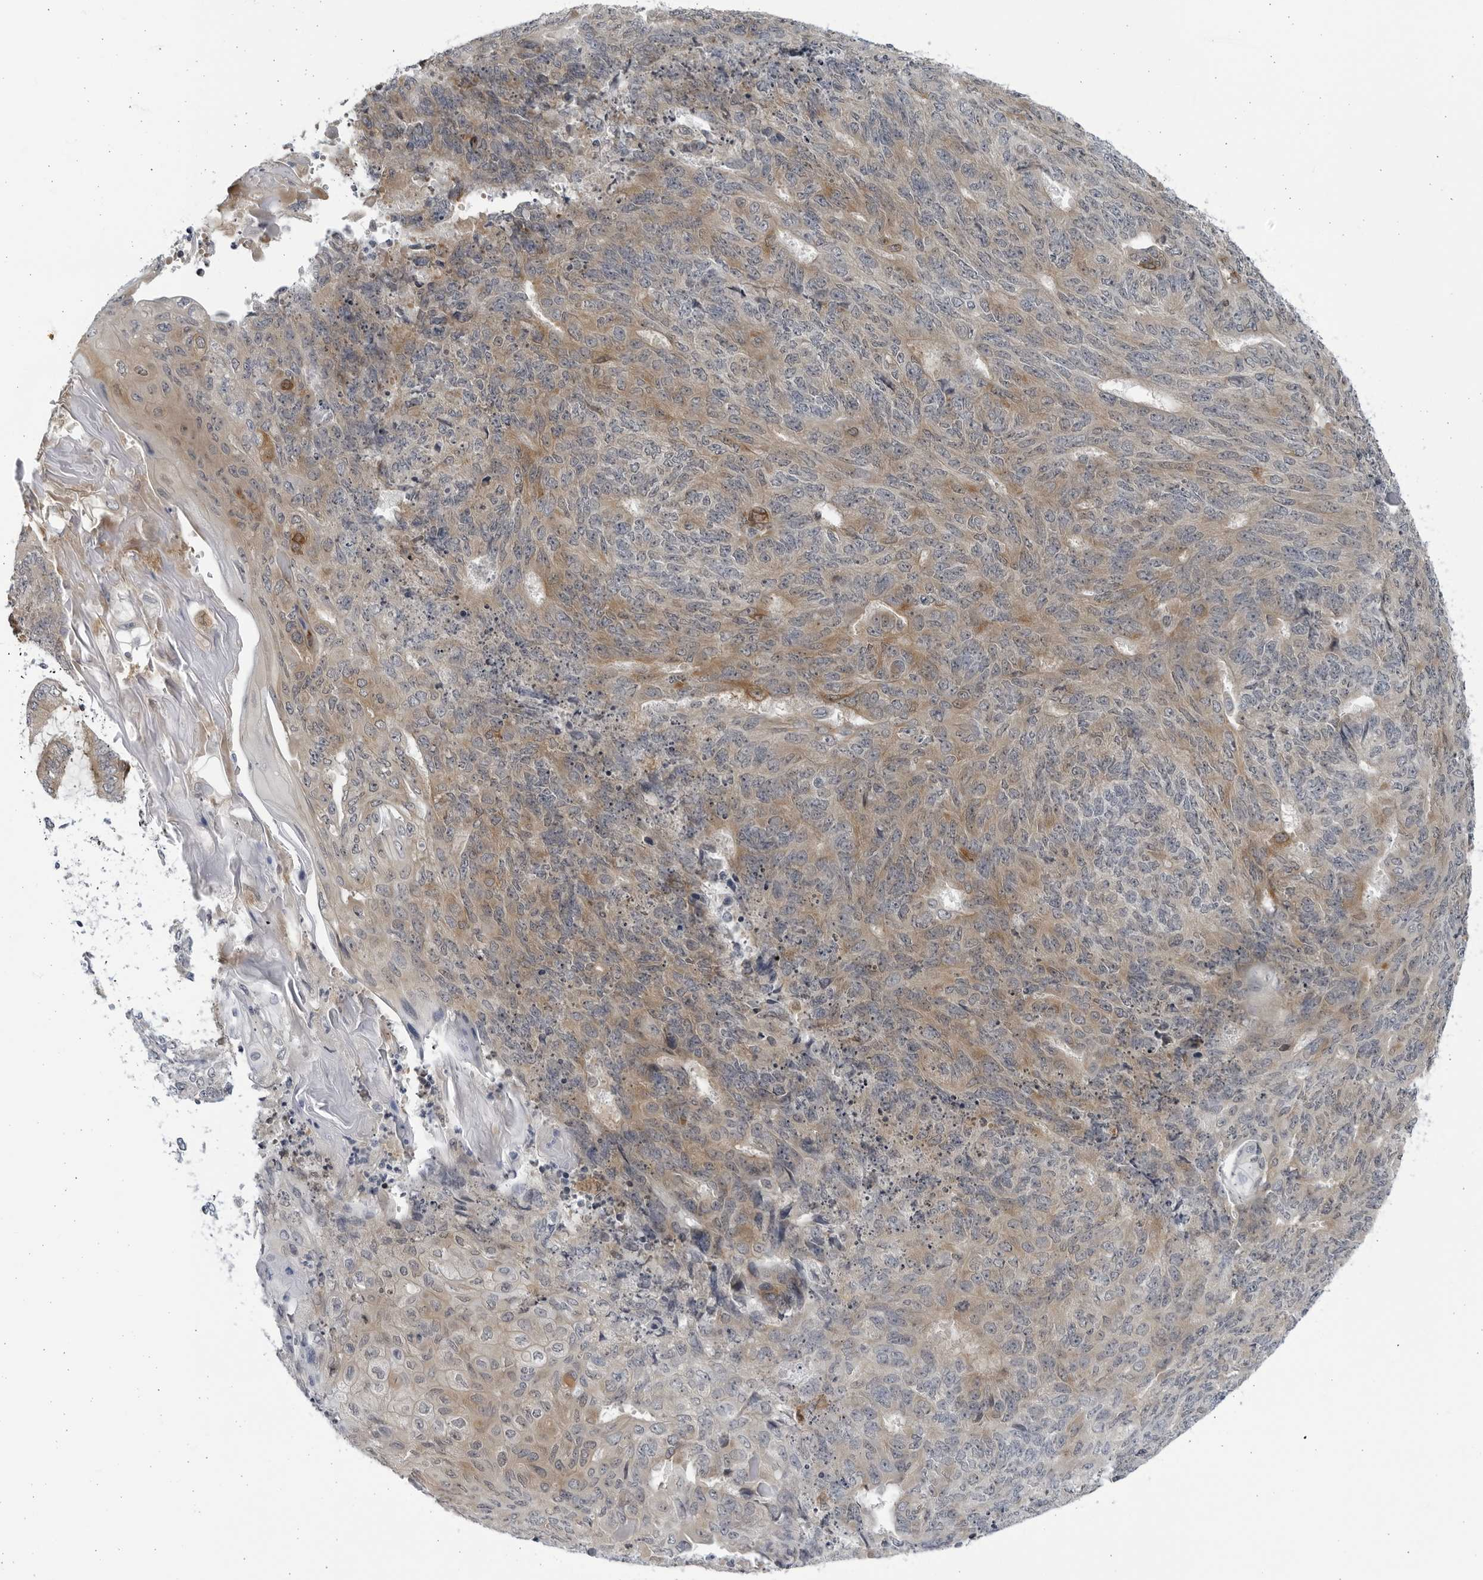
{"staining": {"intensity": "weak", "quantity": "<25%", "location": "cytoplasmic/membranous"}, "tissue": "endometrial cancer", "cell_type": "Tumor cells", "image_type": "cancer", "snomed": [{"axis": "morphology", "description": "Adenocarcinoma, NOS"}, {"axis": "topography", "description": "Endometrium"}], "caption": "Immunohistochemistry (IHC) histopathology image of endometrial cancer stained for a protein (brown), which reveals no positivity in tumor cells.", "gene": "BMP2K", "patient": {"sex": "female", "age": 32}}